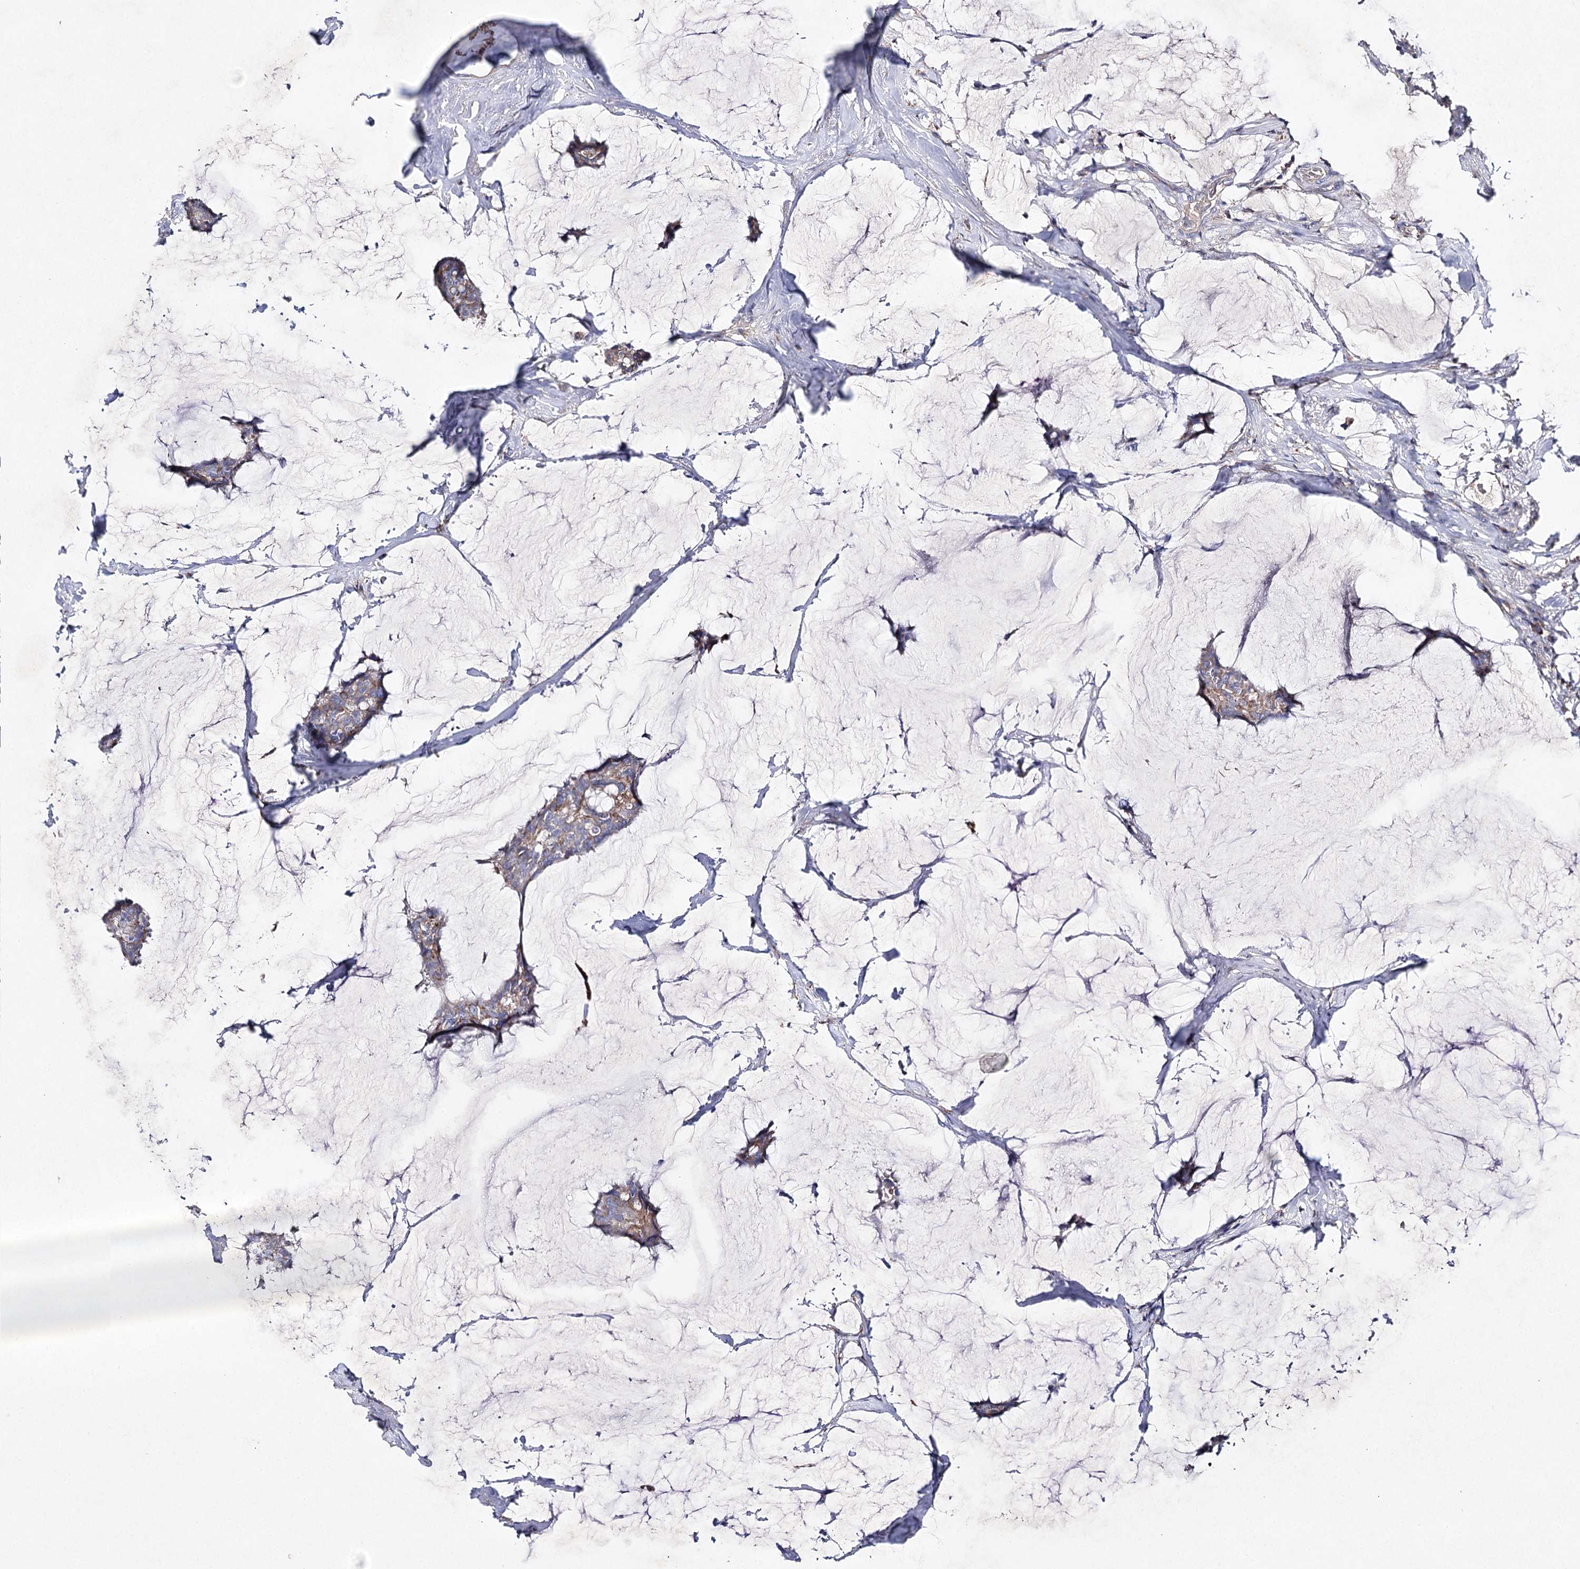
{"staining": {"intensity": "weak", "quantity": ">75%", "location": "cytoplasmic/membranous"}, "tissue": "breast cancer", "cell_type": "Tumor cells", "image_type": "cancer", "snomed": [{"axis": "morphology", "description": "Duct carcinoma"}, {"axis": "topography", "description": "Breast"}], "caption": "Immunohistochemical staining of human infiltrating ductal carcinoma (breast) demonstrates low levels of weak cytoplasmic/membranous staining in approximately >75% of tumor cells.", "gene": "COX15", "patient": {"sex": "female", "age": 93}}